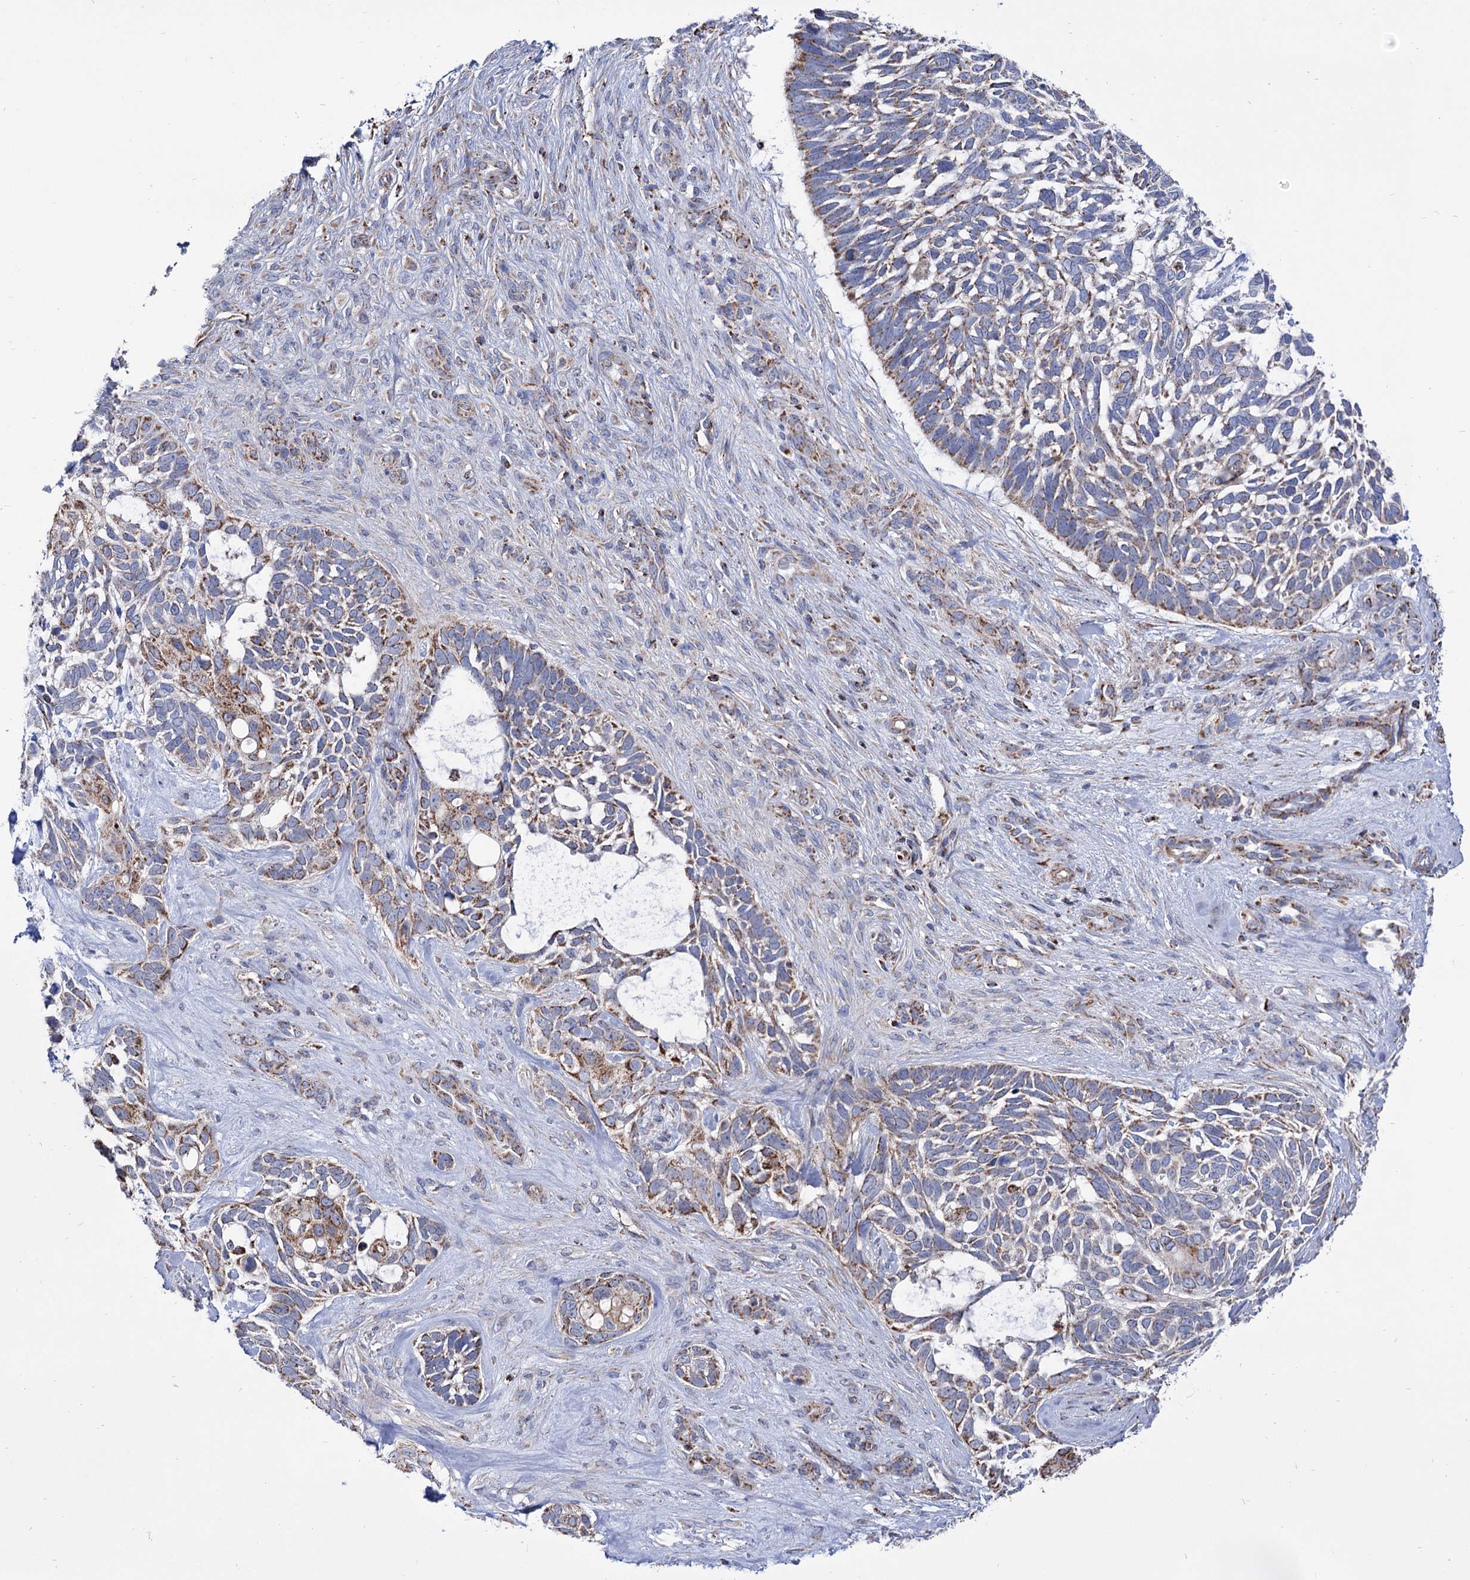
{"staining": {"intensity": "moderate", "quantity": "25%-75%", "location": "cytoplasmic/membranous"}, "tissue": "skin cancer", "cell_type": "Tumor cells", "image_type": "cancer", "snomed": [{"axis": "morphology", "description": "Basal cell carcinoma"}, {"axis": "topography", "description": "Skin"}], "caption": "A histopathology image of human skin cancer (basal cell carcinoma) stained for a protein shows moderate cytoplasmic/membranous brown staining in tumor cells.", "gene": "ABHD10", "patient": {"sex": "male", "age": 88}}